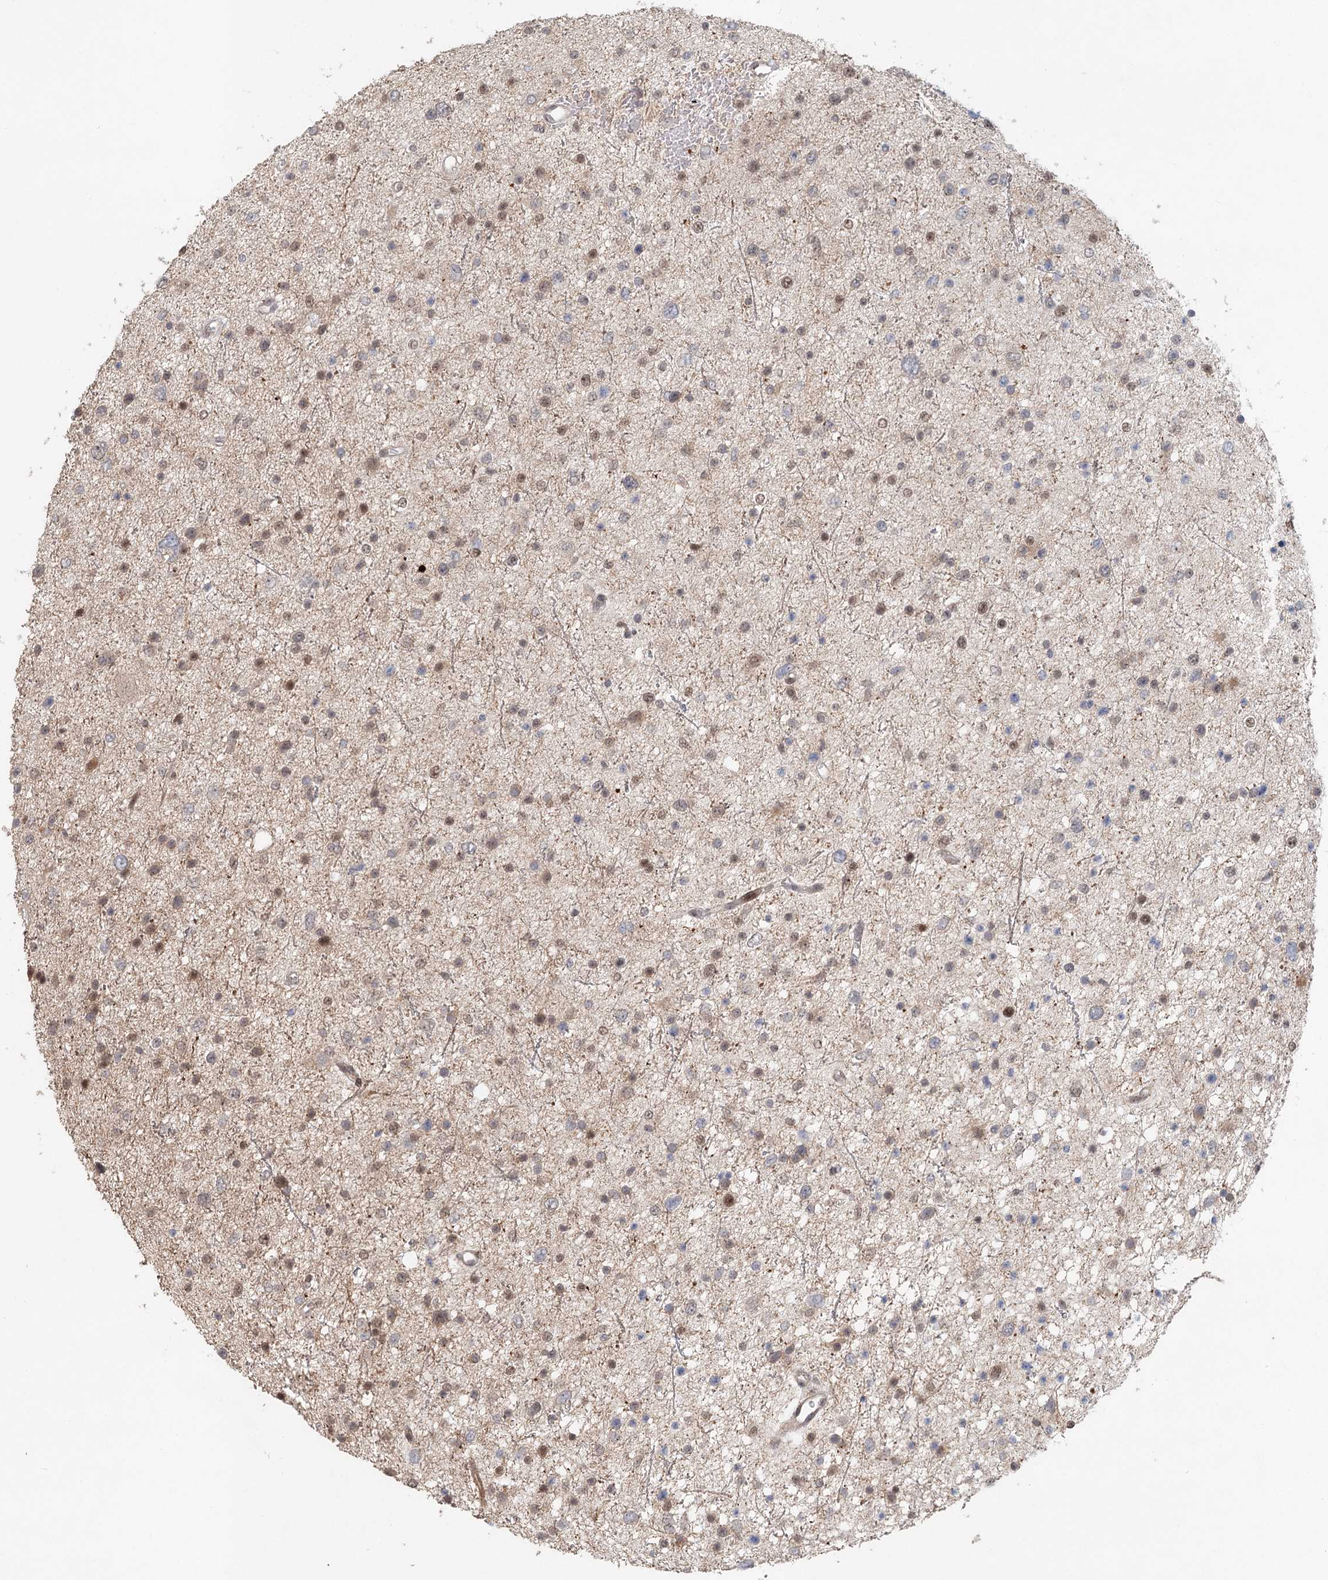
{"staining": {"intensity": "weak", "quantity": "25%-75%", "location": "nuclear"}, "tissue": "glioma", "cell_type": "Tumor cells", "image_type": "cancer", "snomed": [{"axis": "morphology", "description": "Glioma, malignant, Low grade"}, {"axis": "topography", "description": "Brain"}], "caption": "Glioma stained with DAB (3,3'-diaminobenzidine) immunohistochemistry displays low levels of weak nuclear expression in about 25%-75% of tumor cells.", "gene": "BNIP5", "patient": {"sex": "female", "age": 37}}